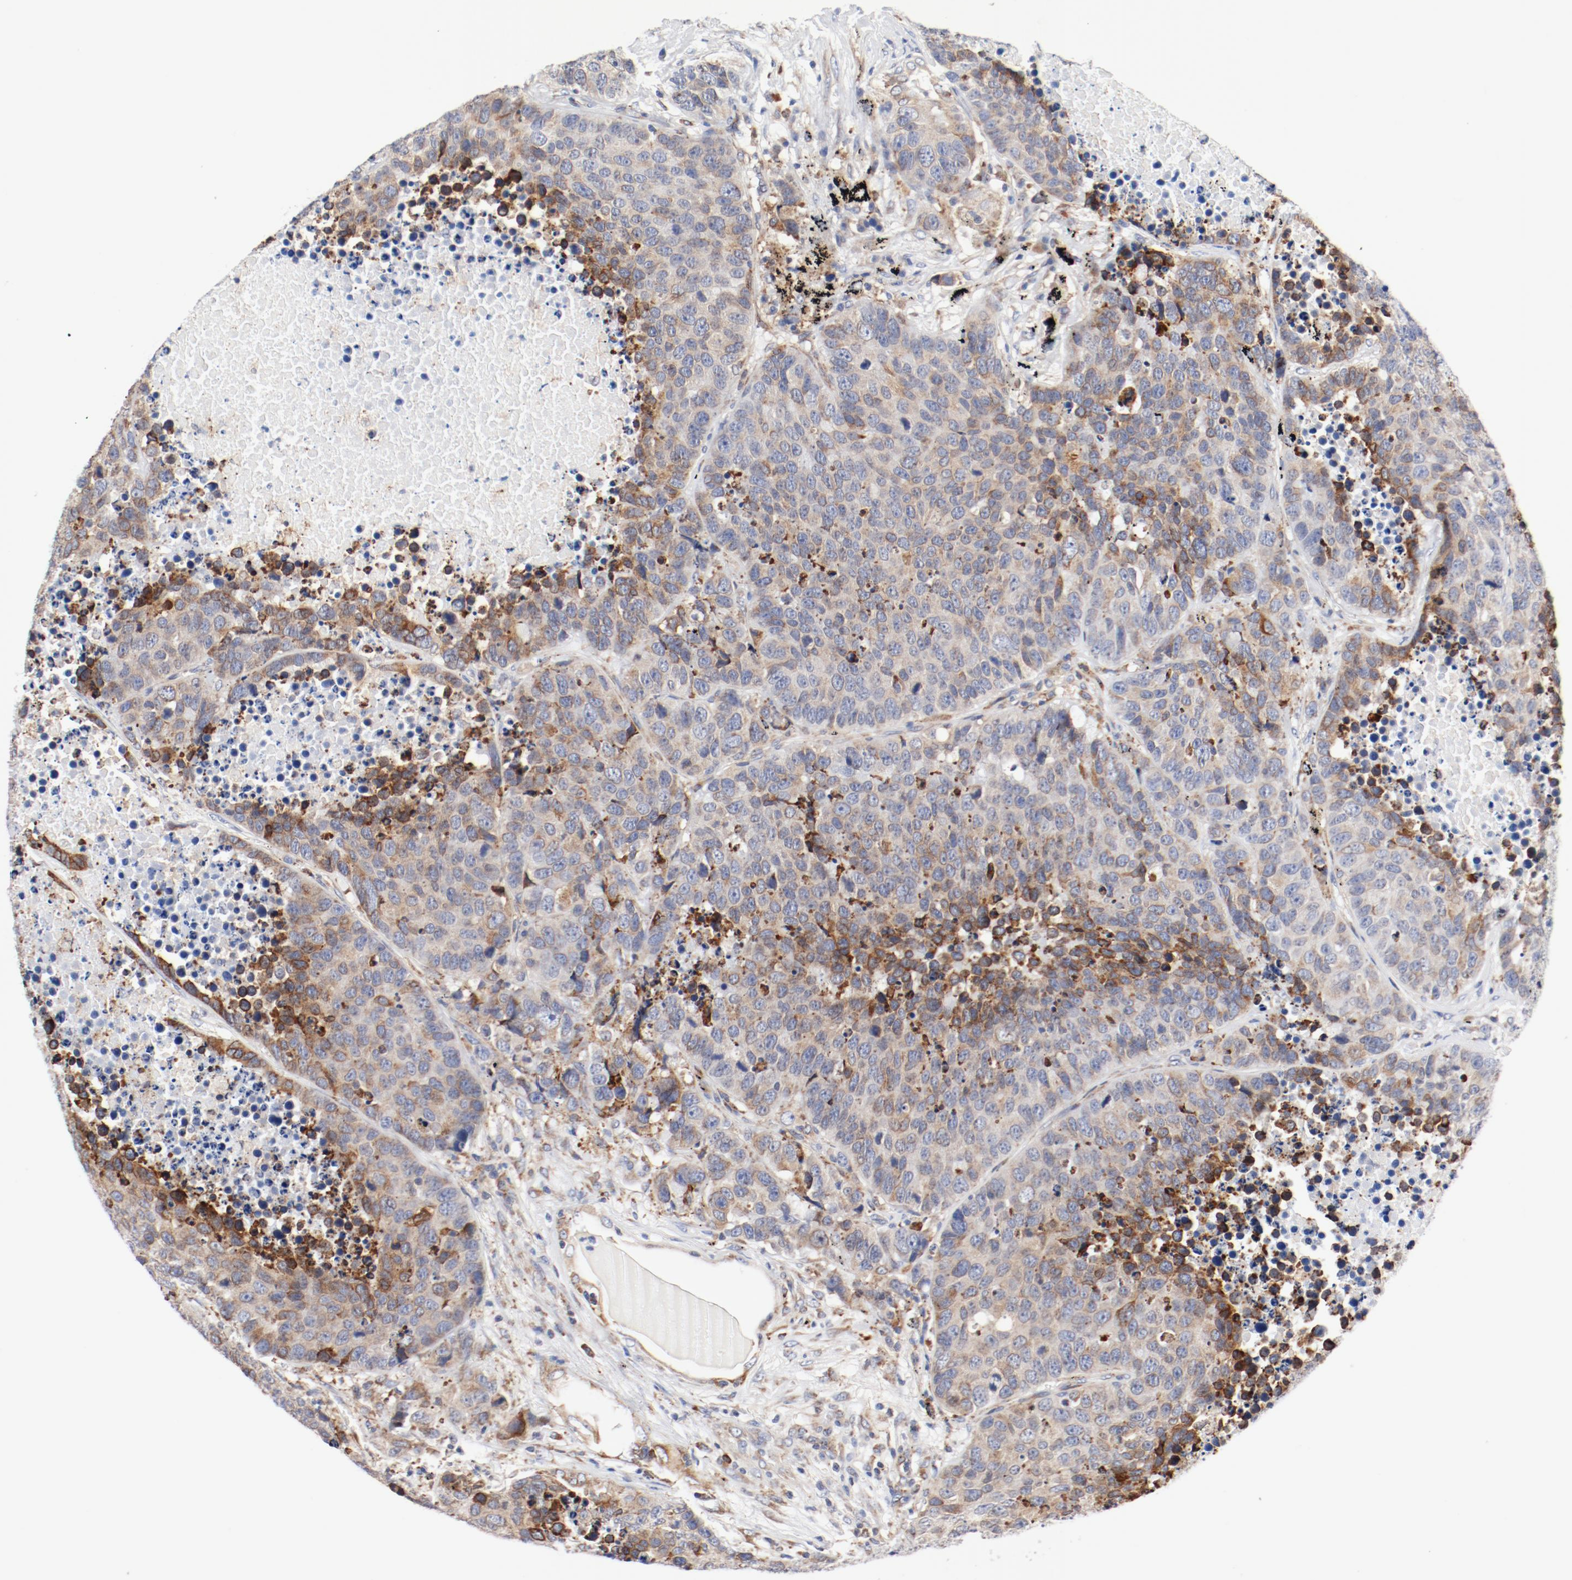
{"staining": {"intensity": "moderate", "quantity": ">75%", "location": "cytoplasmic/membranous"}, "tissue": "carcinoid", "cell_type": "Tumor cells", "image_type": "cancer", "snomed": [{"axis": "morphology", "description": "Carcinoid, malignant, NOS"}, {"axis": "topography", "description": "Lung"}], "caption": "A high-resolution histopathology image shows IHC staining of carcinoid, which reveals moderate cytoplasmic/membranous expression in about >75% of tumor cells.", "gene": "PDPK1", "patient": {"sex": "male", "age": 60}}